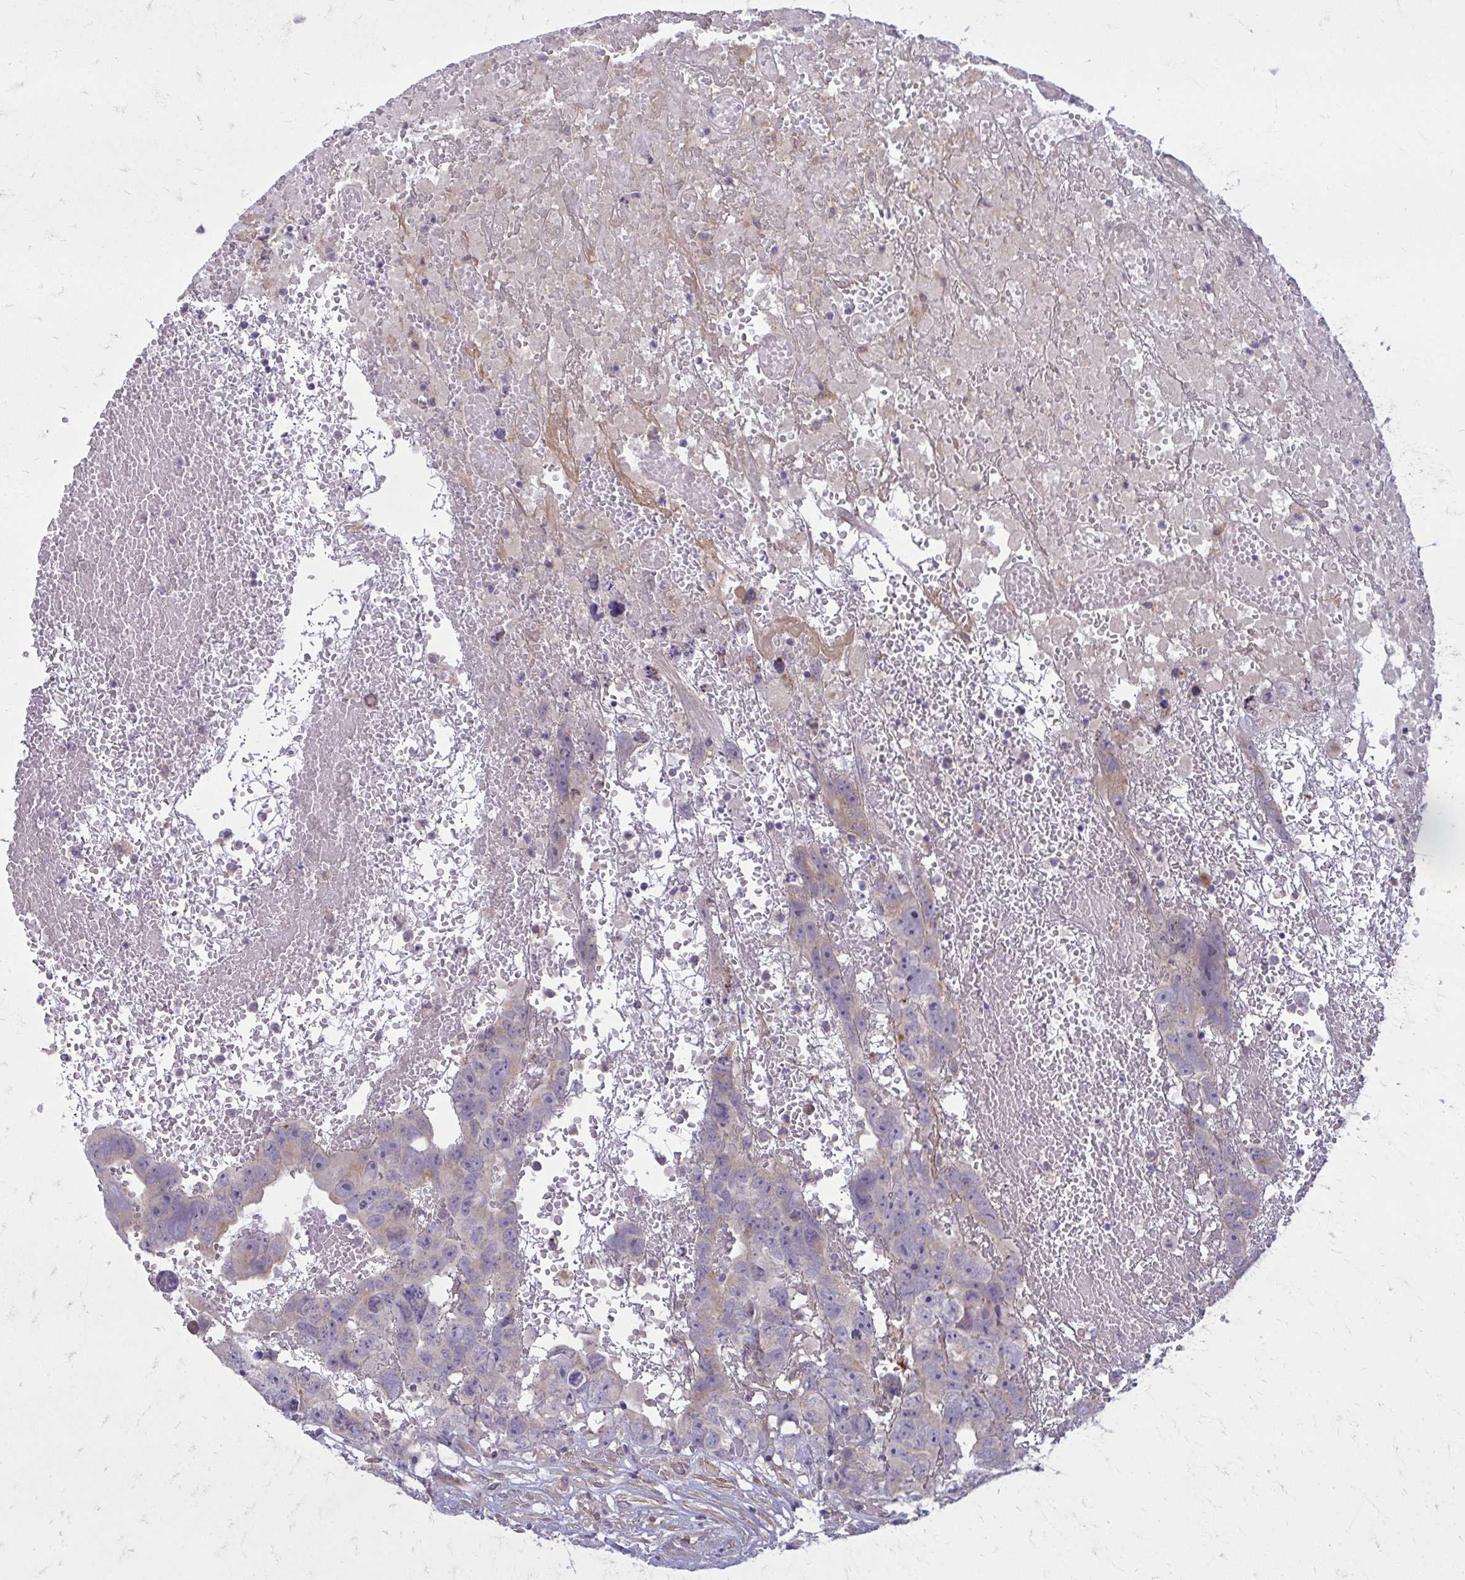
{"staining": {"intensity": "weak", "quantity": "<25%", "location": "cytoplasmic/membranous"}, "tissue": "testis cancer", "cell_type": "Tumor cells", "image_type": "cancer", "snomed": [{"axis": "morphology", "description": "Carcinoma, Embryonal, NOS"}, {"axis": "topography", "description": "Testis"}], "caption": "This is an IHC photomicrograph of testis embryonal carcinoma. There is no expression in tumor cells.", "gene": "CEMP1", "patient": {"sex": "male", "age": 45}}